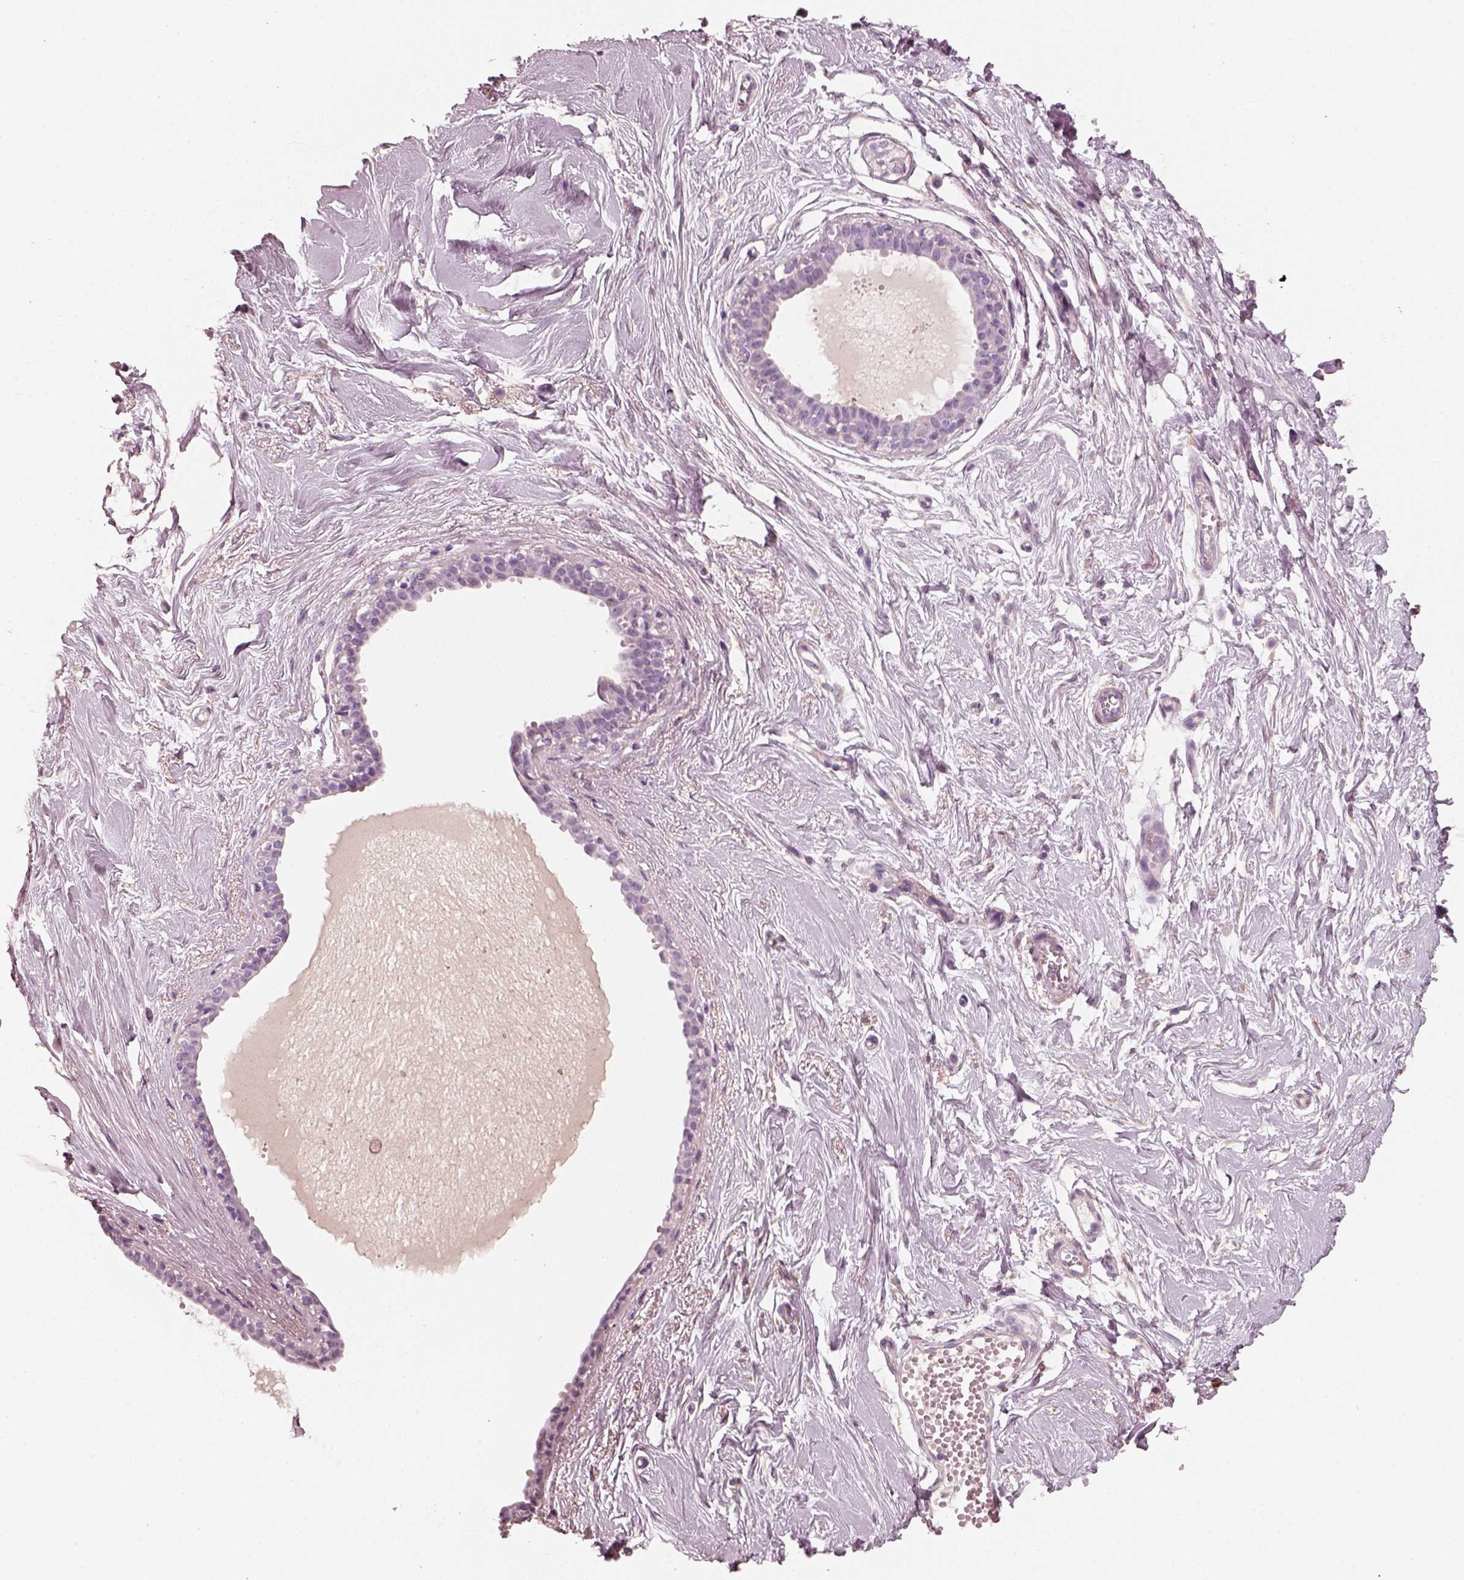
{"staining": {"intensity": "negative", "quantity": "none", "location": "none"}, "tissue": "breast", "cell_type": "Adipocytes", "image_type": "normal", "snomed": [{"axis": "morphology", "description": "Normal tissue, NOS"}, {"axis": "topography", "description": "Breast"}], "caption": "IHC image of unremarkable human breast stained for a protein (brown), which shows no staining in adipocytes.", "gene": "RS1", "patient": {"sex": "female", "age": 49}}